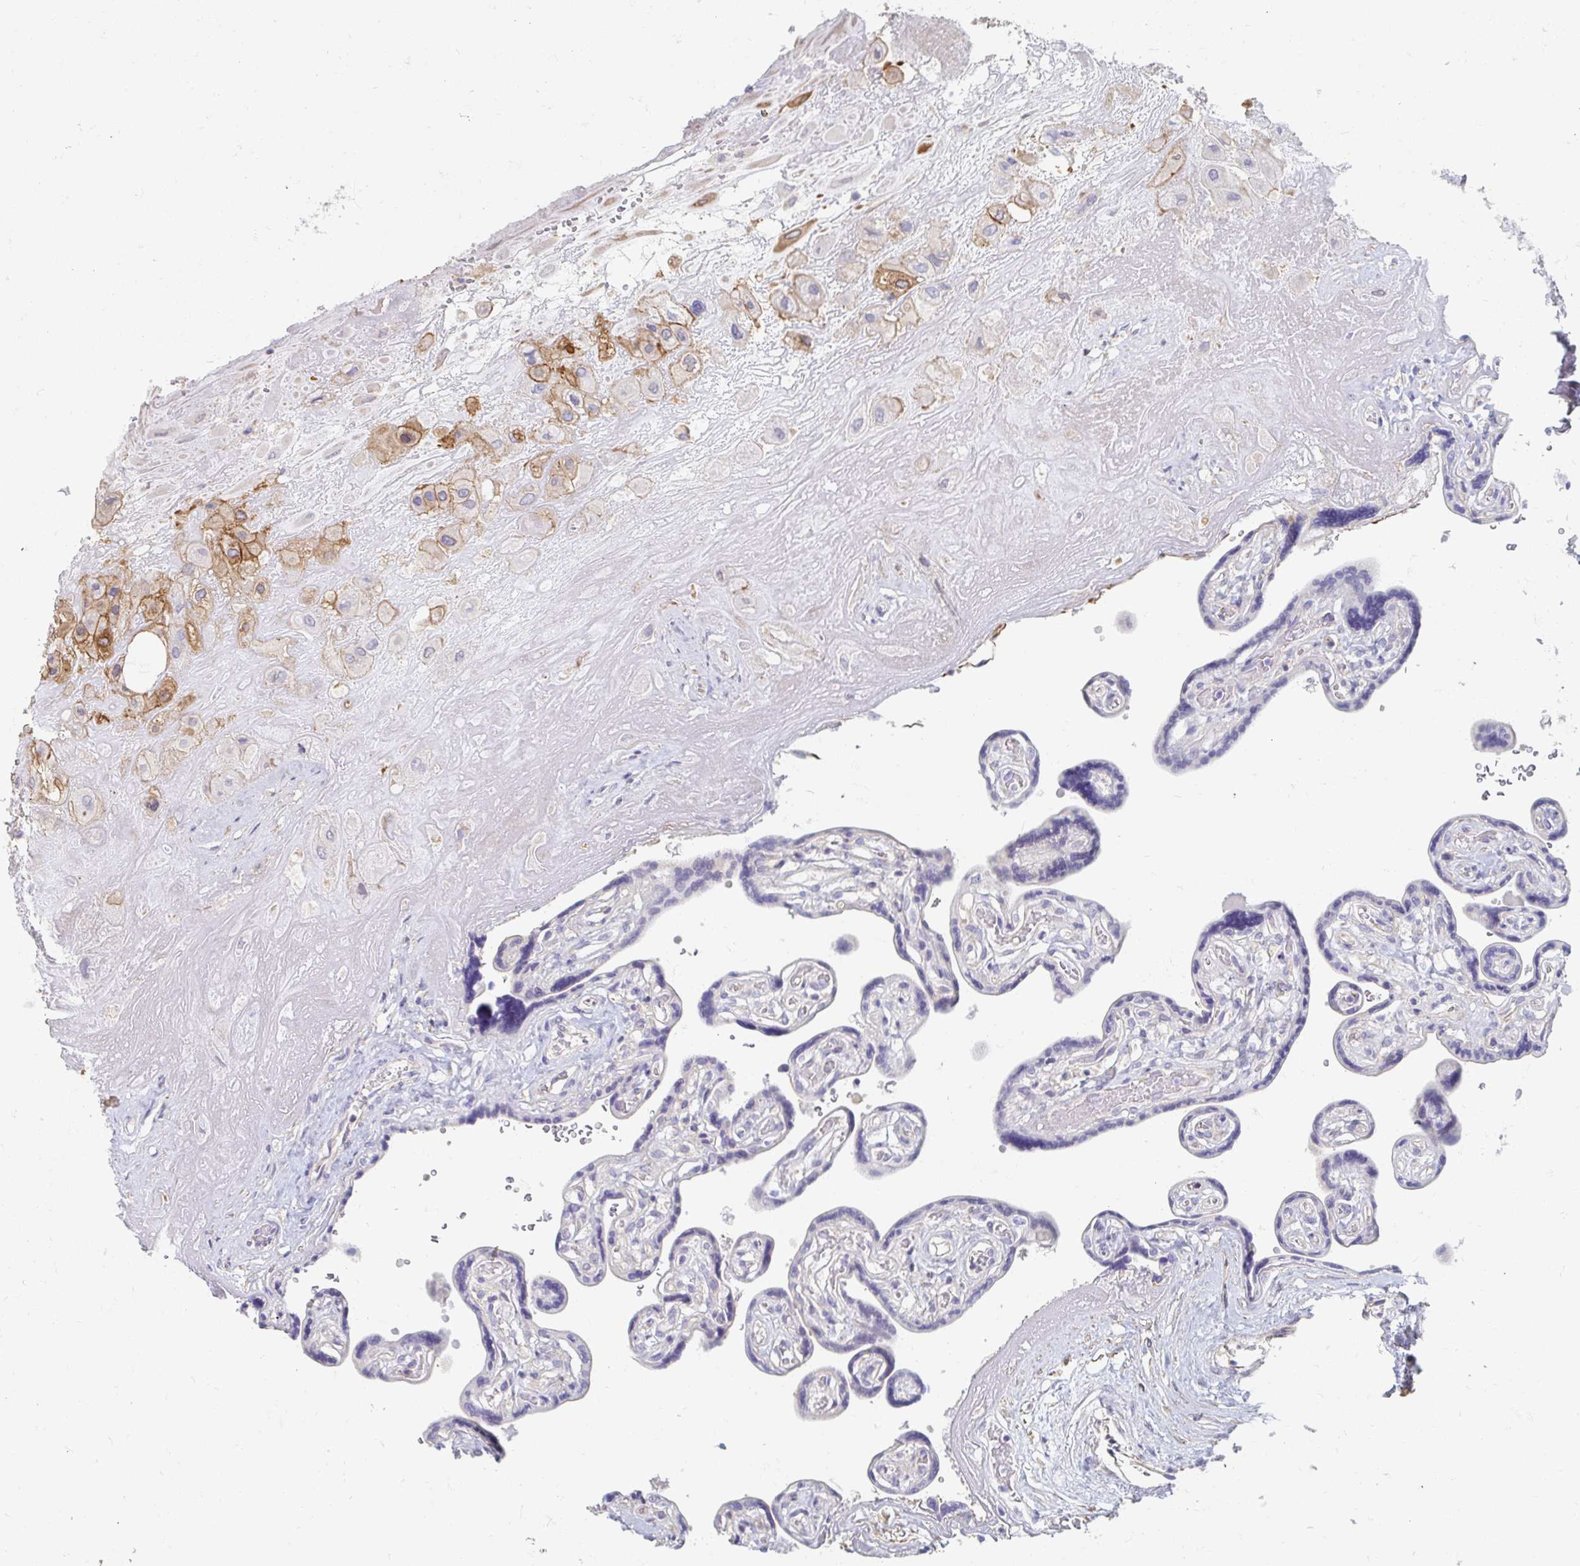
{"staining": {"intensity": "moderate", "quantity": "25%-75%", "location": "cytoplasmic/membranous"}, "tissue": "placenta", "cell_type": "Decidual cells", "image_type": "normal", "snomed": [{"axis": "morphology", "description": "Normal tissue, NOS"}, {"axis": "topography", "description": "Placenta"}], "caption": "IHC of unremarkable human placenta demonstrates medium levels of moderate cytoplasmic/membranous expression in about 25%-75% of decidual cells. The protein is stained brown, and the nuclei are stained in blue (DAB (3,3'-diaminobenzidine) IHC with brightfield microscopy, high magnification).", "gene": "MYLK2", "patient": {"sex": "female", "age": 32}}